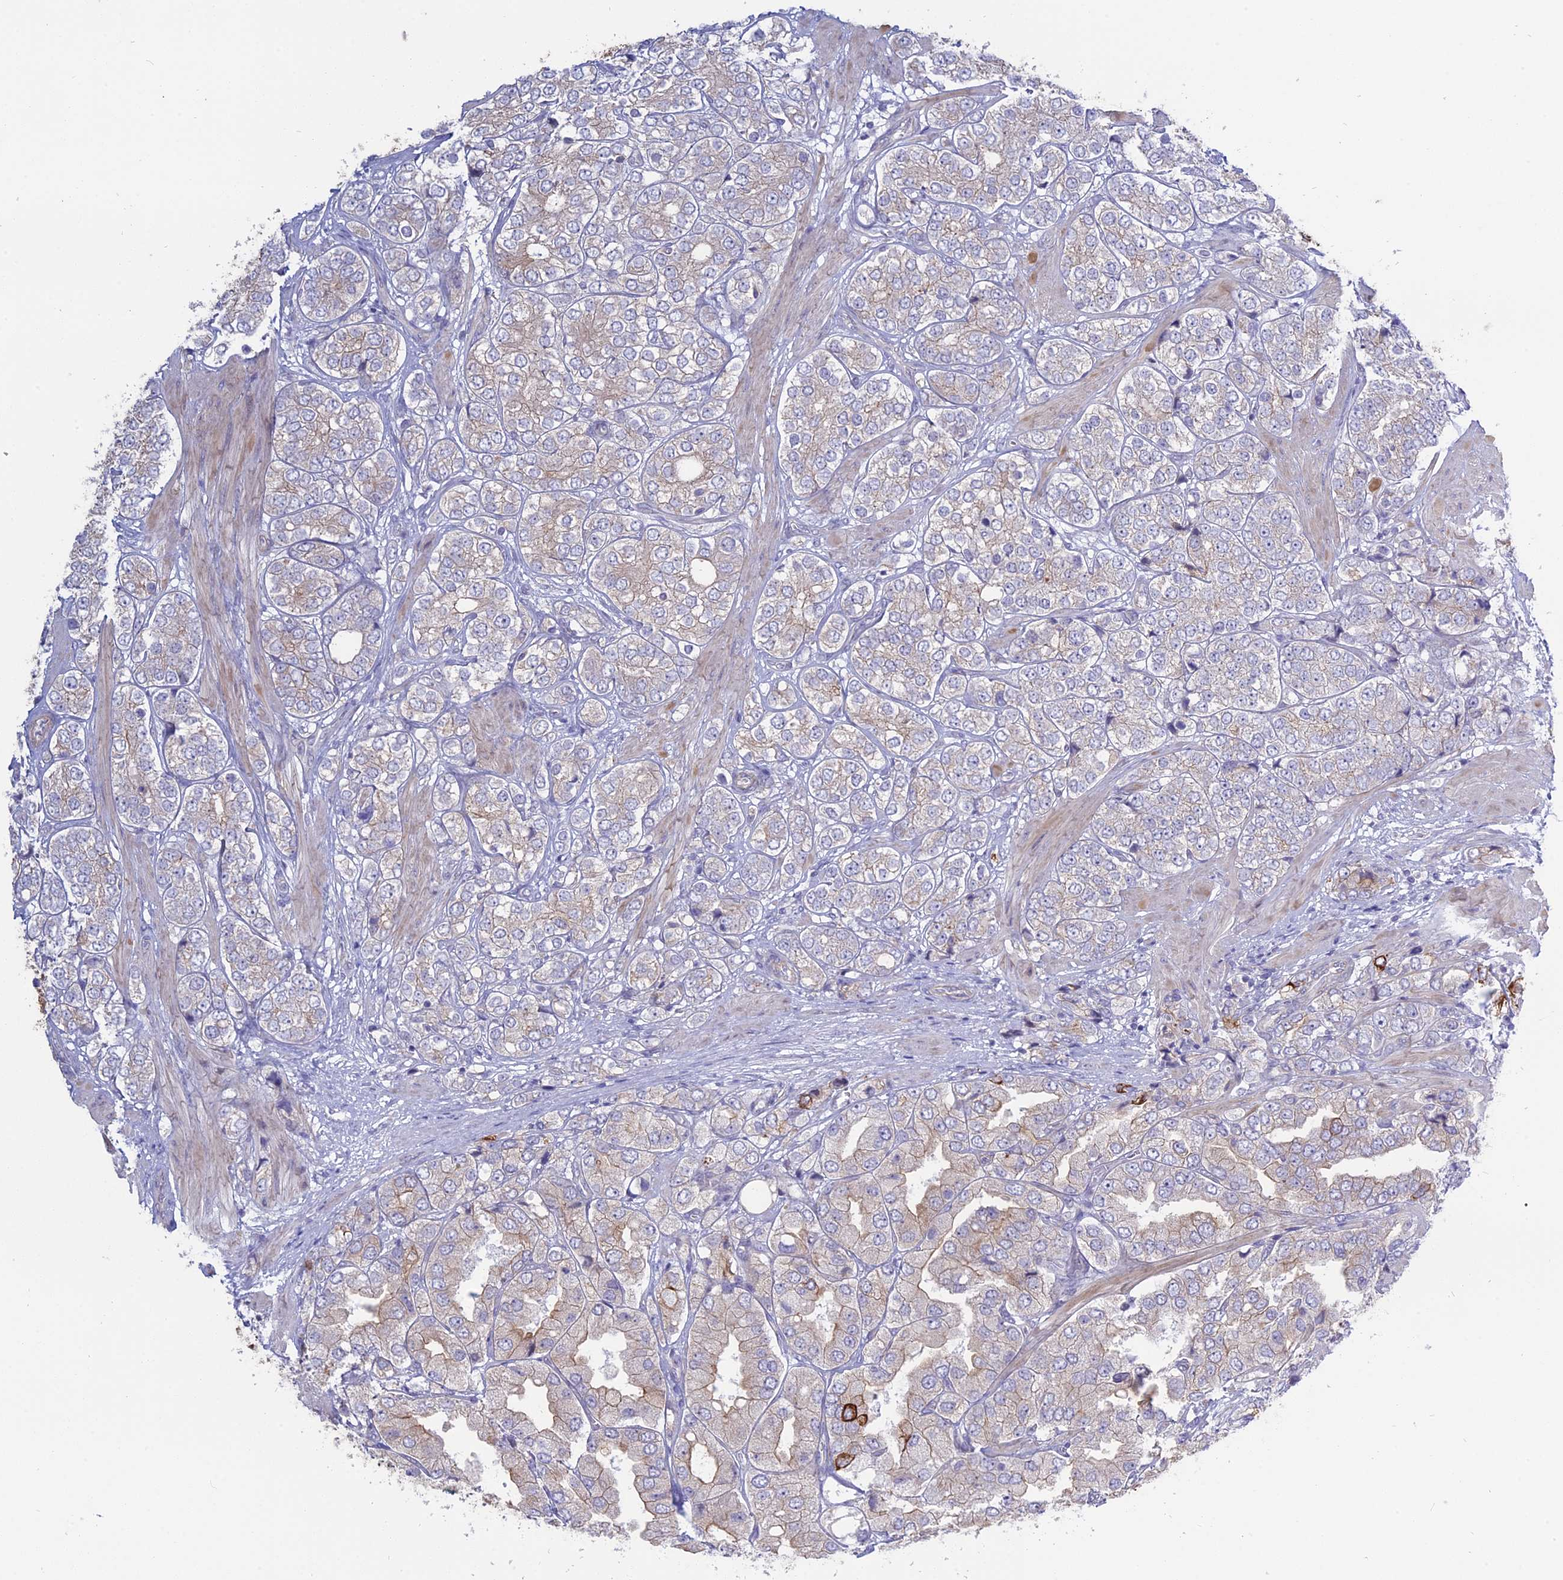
{"staining": {"intensity": "moderate", "quantity": "<25%", "location": "cytoplasmic/membranous"}, "tissue": "prostate cancer", "cell_type": "Tumor cells", "image_type": "cancer", "snomed": [{"axis": "morphology", "description": "Adenocarcinoma, High grade"}, {"axis": "topography", "description": "Prostate"}], "caption": "Immunohistochemical staining of human prostate cancer (high-grade adenocarcinoma) displays low levels of moderate cytoplasmic/membranous protein positivity in approximately <25% of tumor cells.", "gene": "MYO5B", "patient": {"sex": "male", "age": 50}}